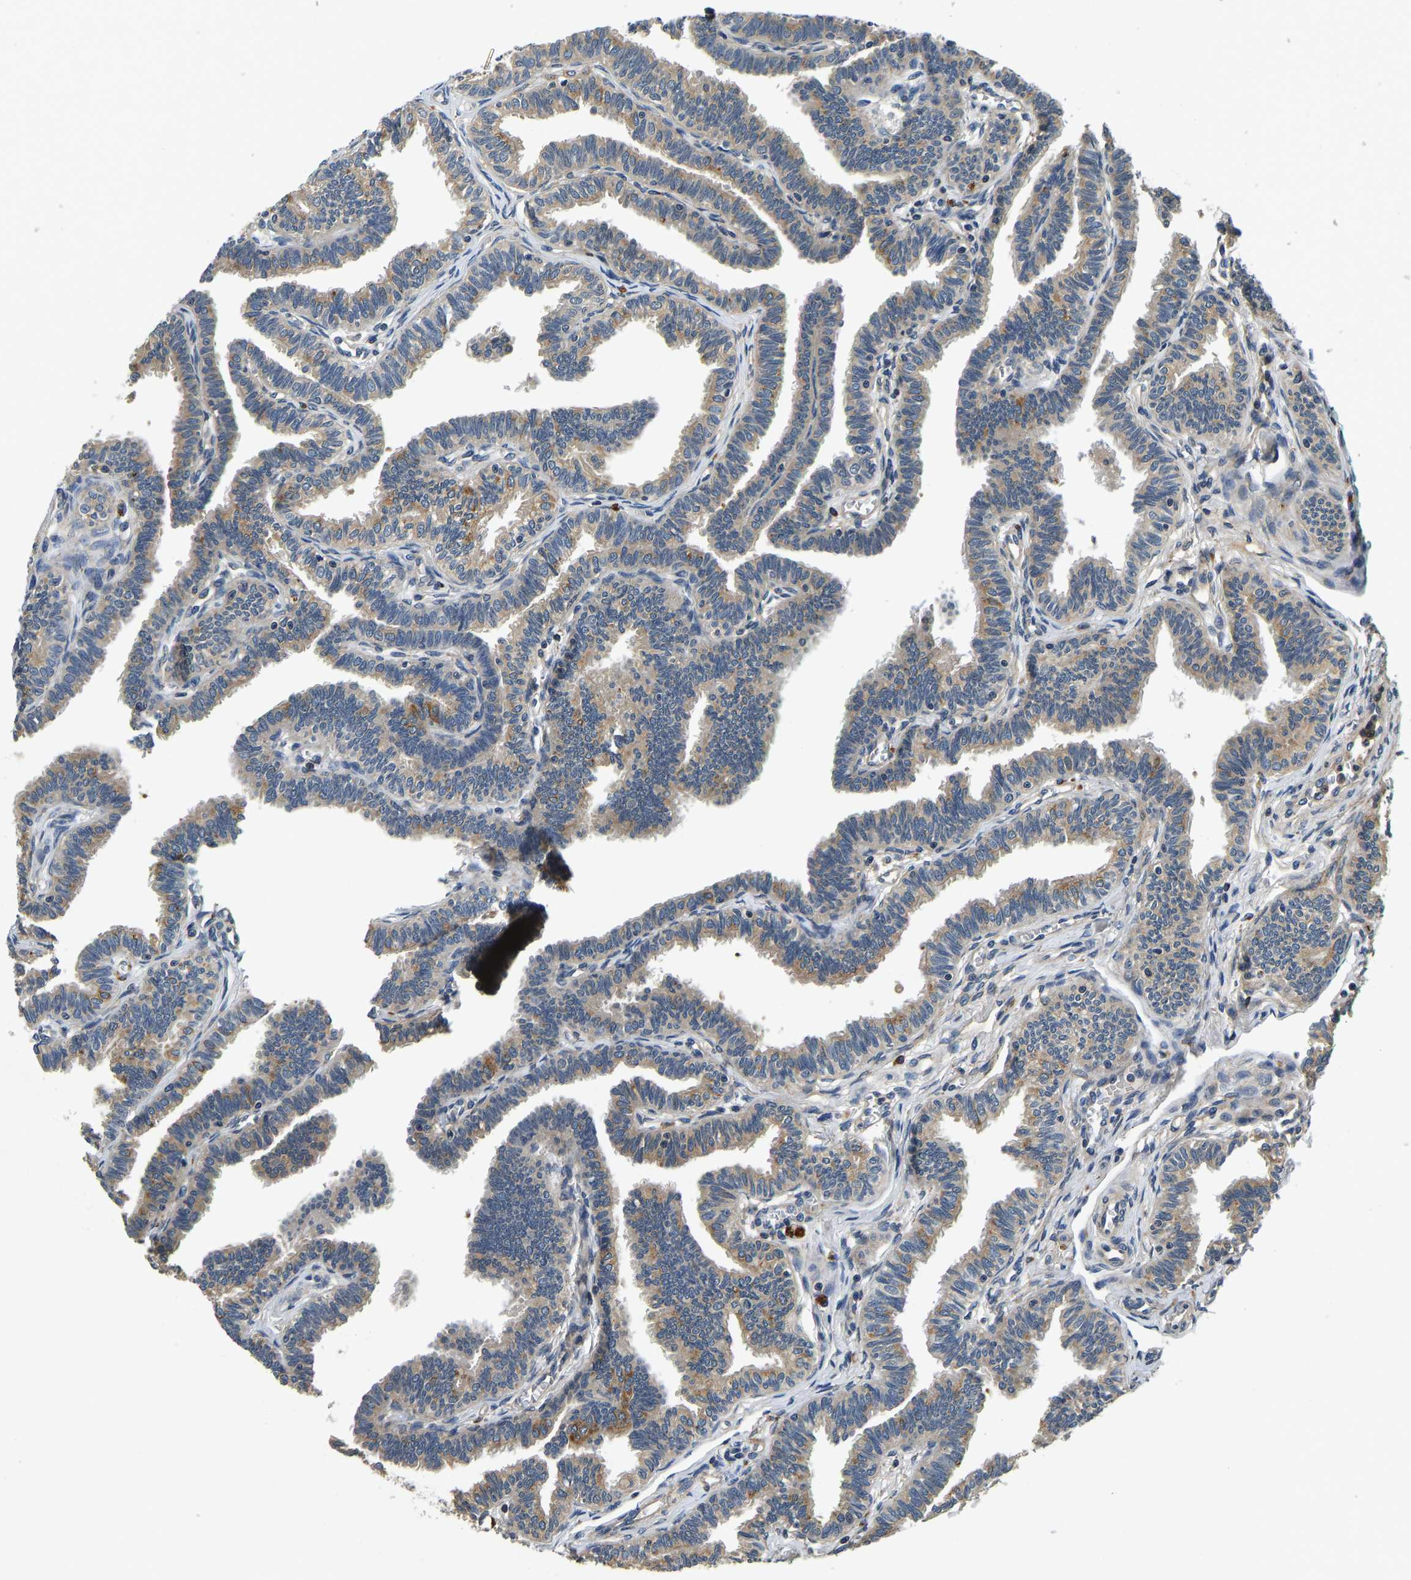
{"staining": {"intensity": "moderate", "quantity": ">75%", "location": "cytoplasmic/membranous"}, "tissue": "fallopian tube", "cell_type": "Glandular cells", "image_type": "normal", "snomed": [{"axis": "morphology", "description": "Normal tissue, NOS"}, {"axis": "topography", "description": "Fallopian tube"}, {"axis": "topography", "description": "Ovary"}], "caption": "Glandular cells demonstrate moderate cytoplasmic/membranous expression in about >75% of cells in unremarkable fallopian tube. The staining was performed using DAB (3,3'-diaminobenzidine) to visualize the protein expression in brown, while the nuclei were stained in blue with hematoxylin (Magnification: 20x).", "gene": "RESF1", "patient": {"sex": "female", "age": 23}}